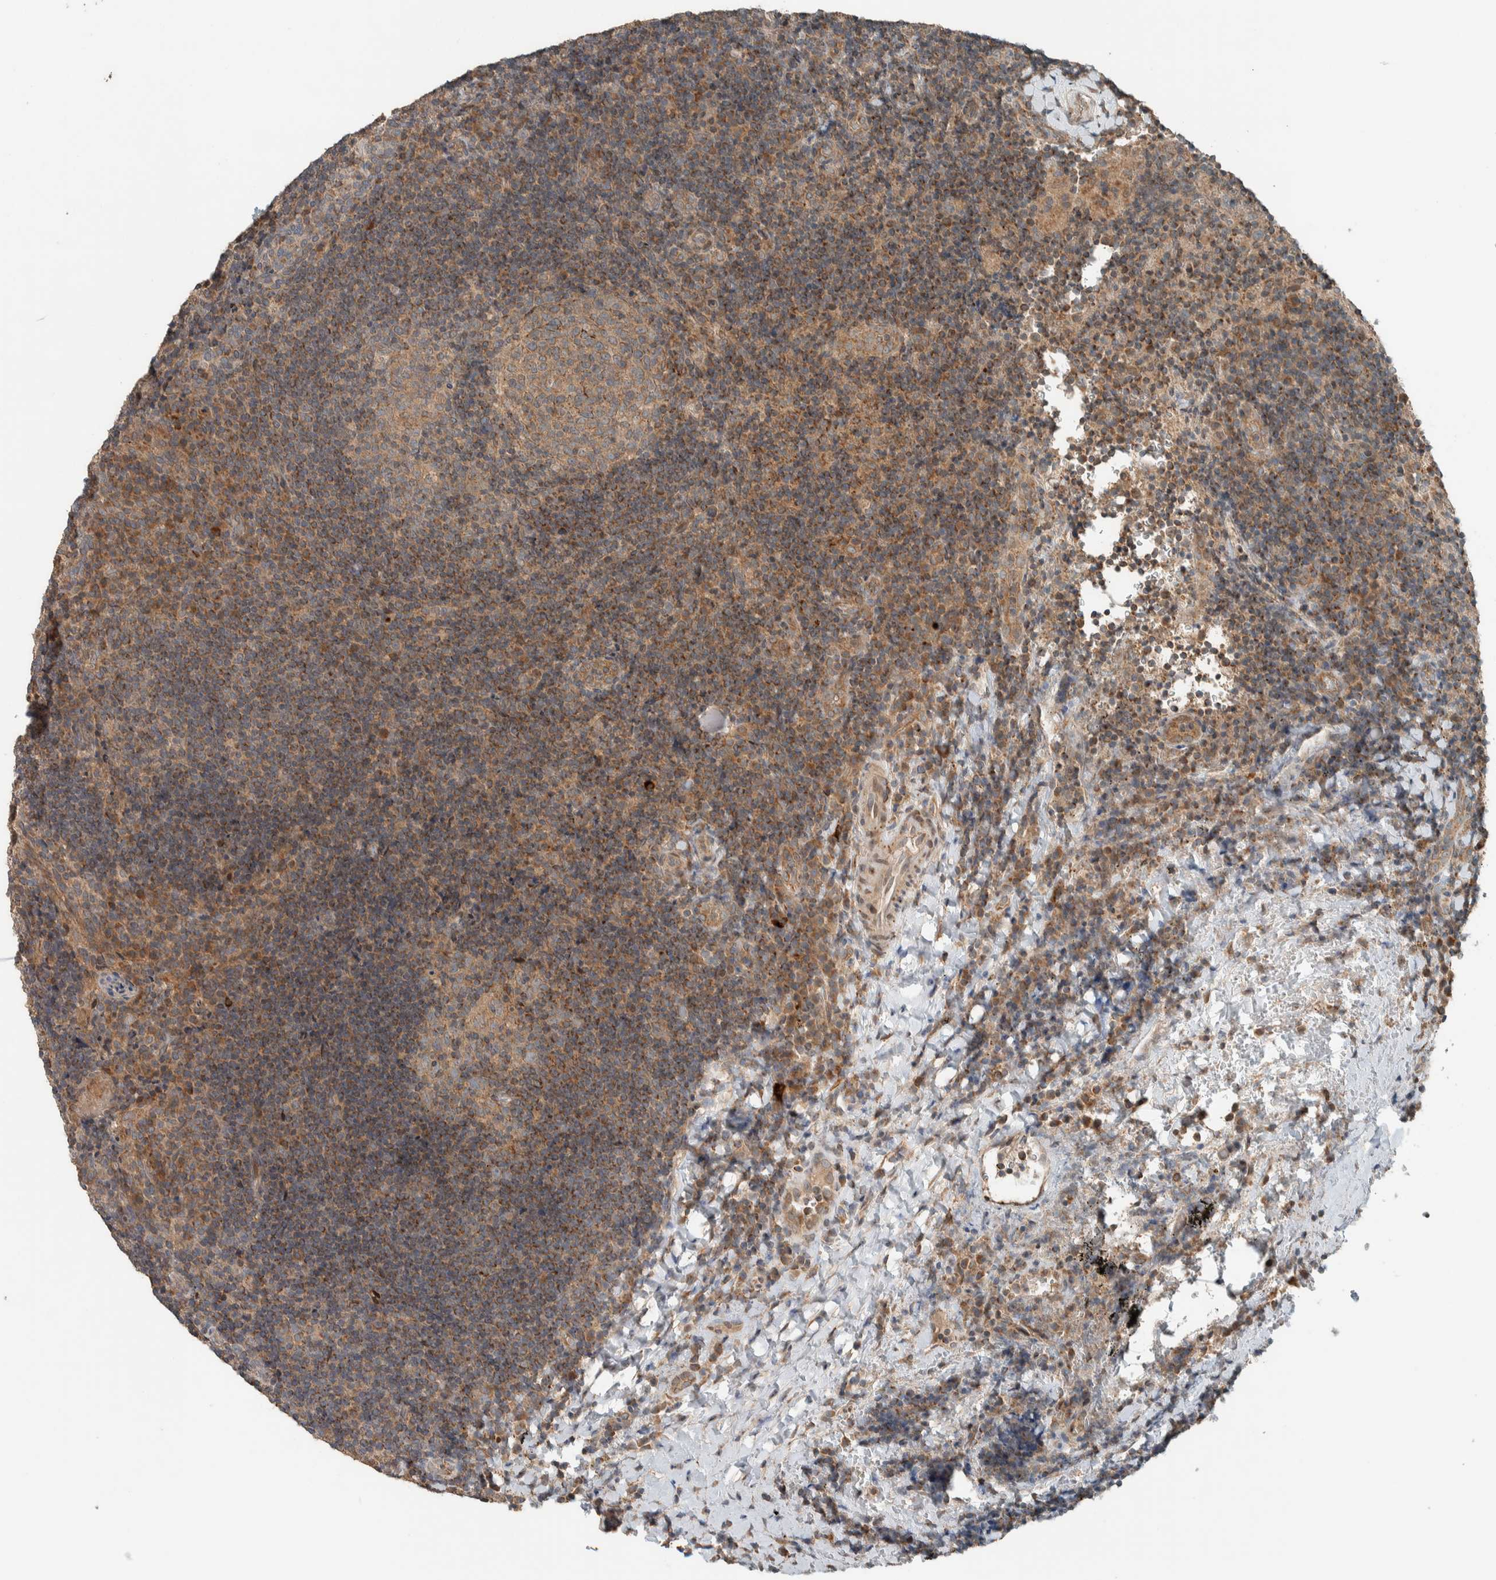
{"staining": {"intensity": "weak", "quantity": ">75%", "location": "cytoplasmic/membranous"}, "tissue": "lymphoma", "cell_type": "Tumor cells", "image_type": "cancer", "snomed": [{"axis": "morphology", "description": "Malignant lymphoma, non-Hodgkin's type, High grade"}, {"axis": "topography", "description": "Tonsil"}], "caption": "Weak cytoplasmic/membranous protein positivity is seen in approximately >75% of tumor cells in lymphoma.", "gene": "NBR1", "patient": {"sex": "female", "age": 36}}